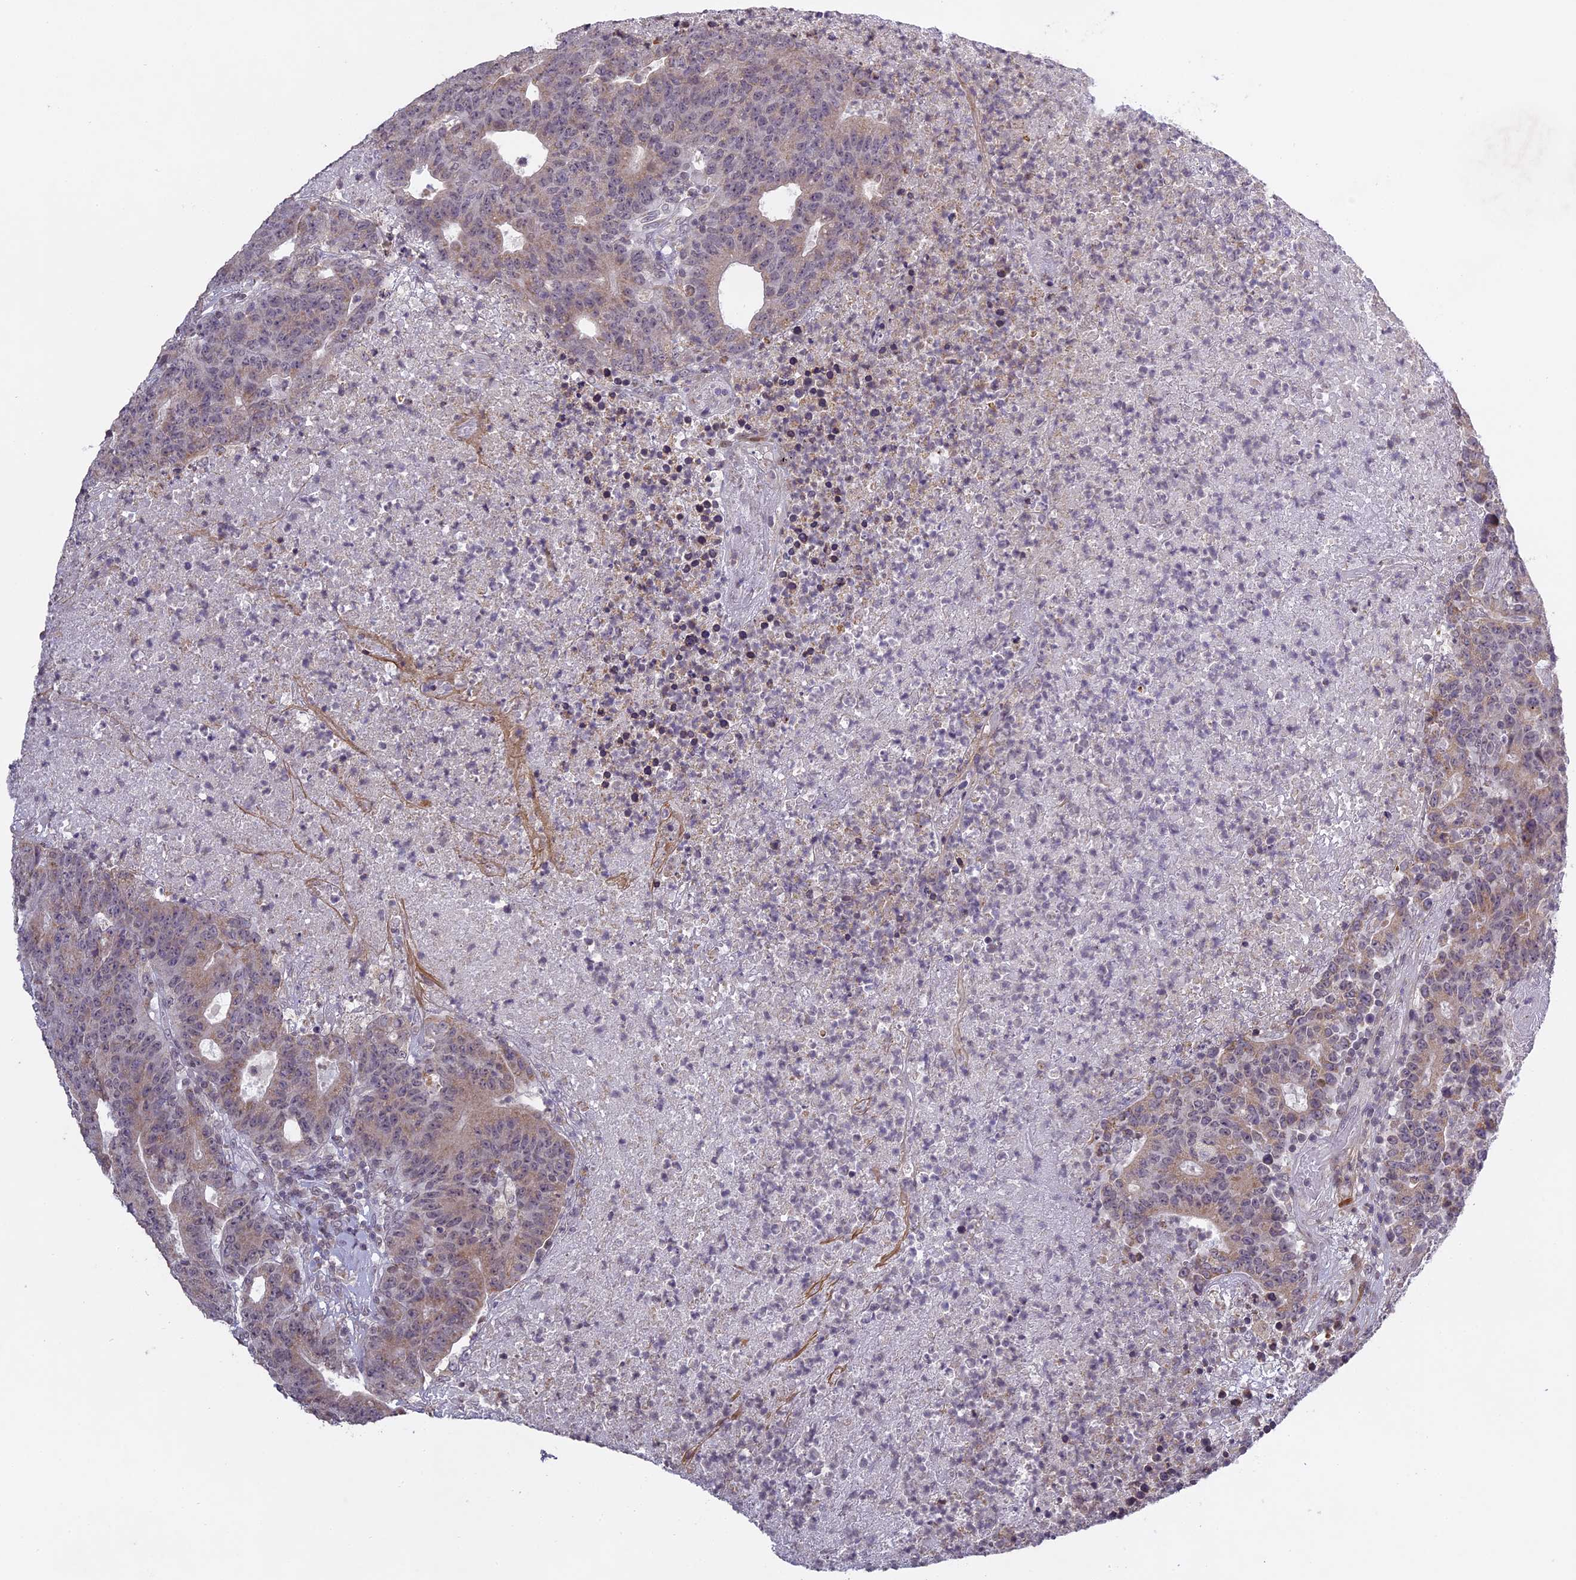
{"staining": {"intensity": "weak", "quantity": ">75%", "location": "cytoplasmic/membranous"}, "tissue": "colorectal cancer", "cell_type": "Tumor cells", "image_type": "cancer", "snomed": [{"axis": "morphology", "description": "Adenocarcinoma, NOS"}, {"axis": "topography", "description": "Colon"}], "caption": "Tumor cells exhibit low levels of weak cytoplasmic/membranous staining in approximately >75% of cells in adenocarcinoma (colorectal).", "gene": "ERG28", "patient": {"sex": "female", "age": 75}}